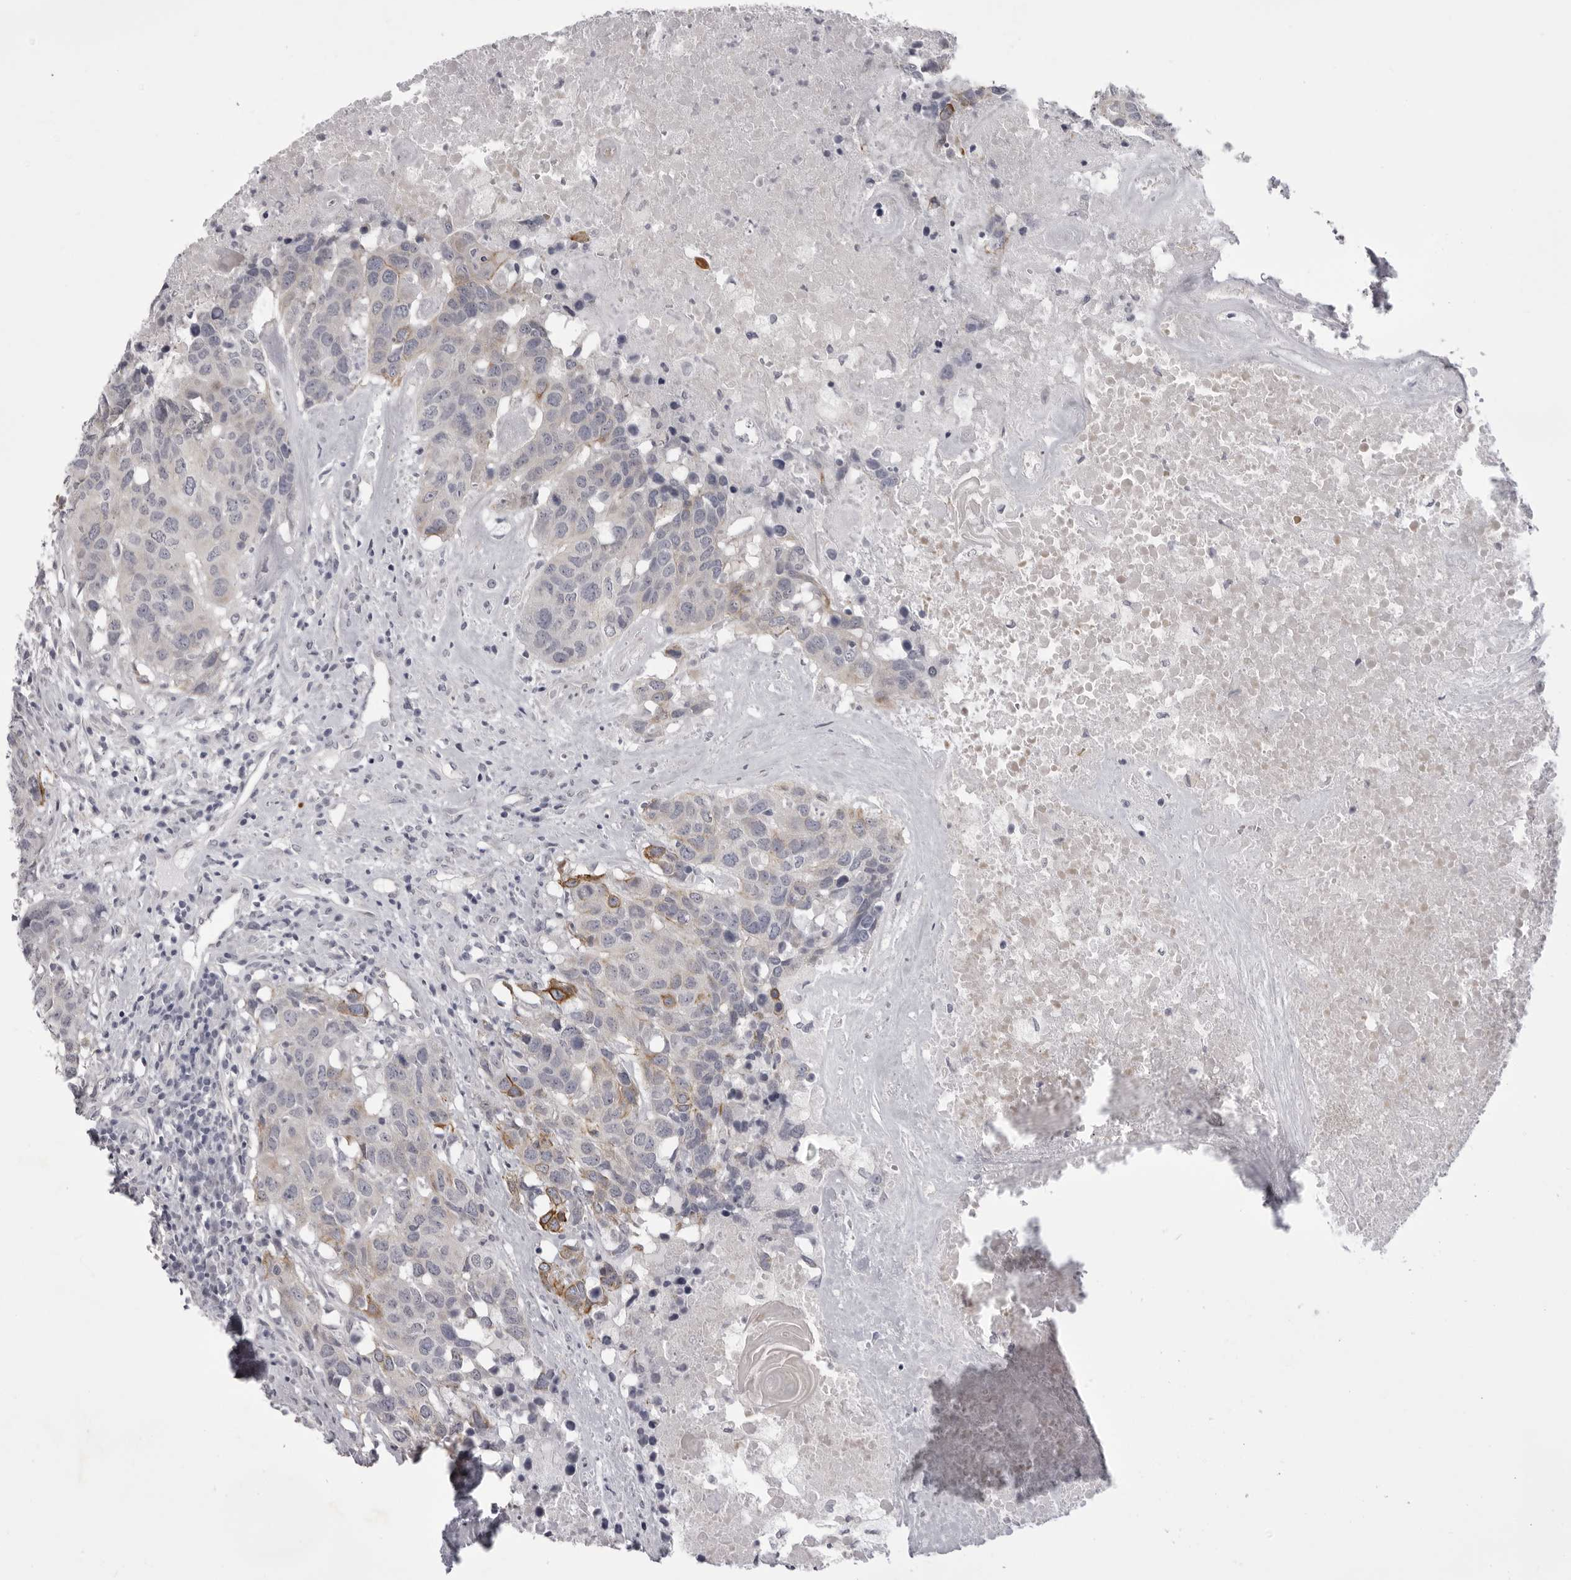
{"staining": {"intensity": "moderate", "quantity": "<25%", "location": "cytoplasmic/membranous"}, "tissue": "head and neck cancer", "cell_type": "Tumor cells", "image_type": "cancer", "snomed": [{"axis": "morphology", "description": "Squamous cell carcinoma, NOS"}, {"axis": "topography", "description": "Head-Neck"}], "caption": "Immunohistochemical staining of human head and neck cancer reveals moderate cytoplasmic/membranous protein expression in approximately <25% of tumor cells. (Brightfield microscopy of DAB IHC at high magnification).", "gene": "EPHA10", "patient": {"sex": "male", "age": 66}}